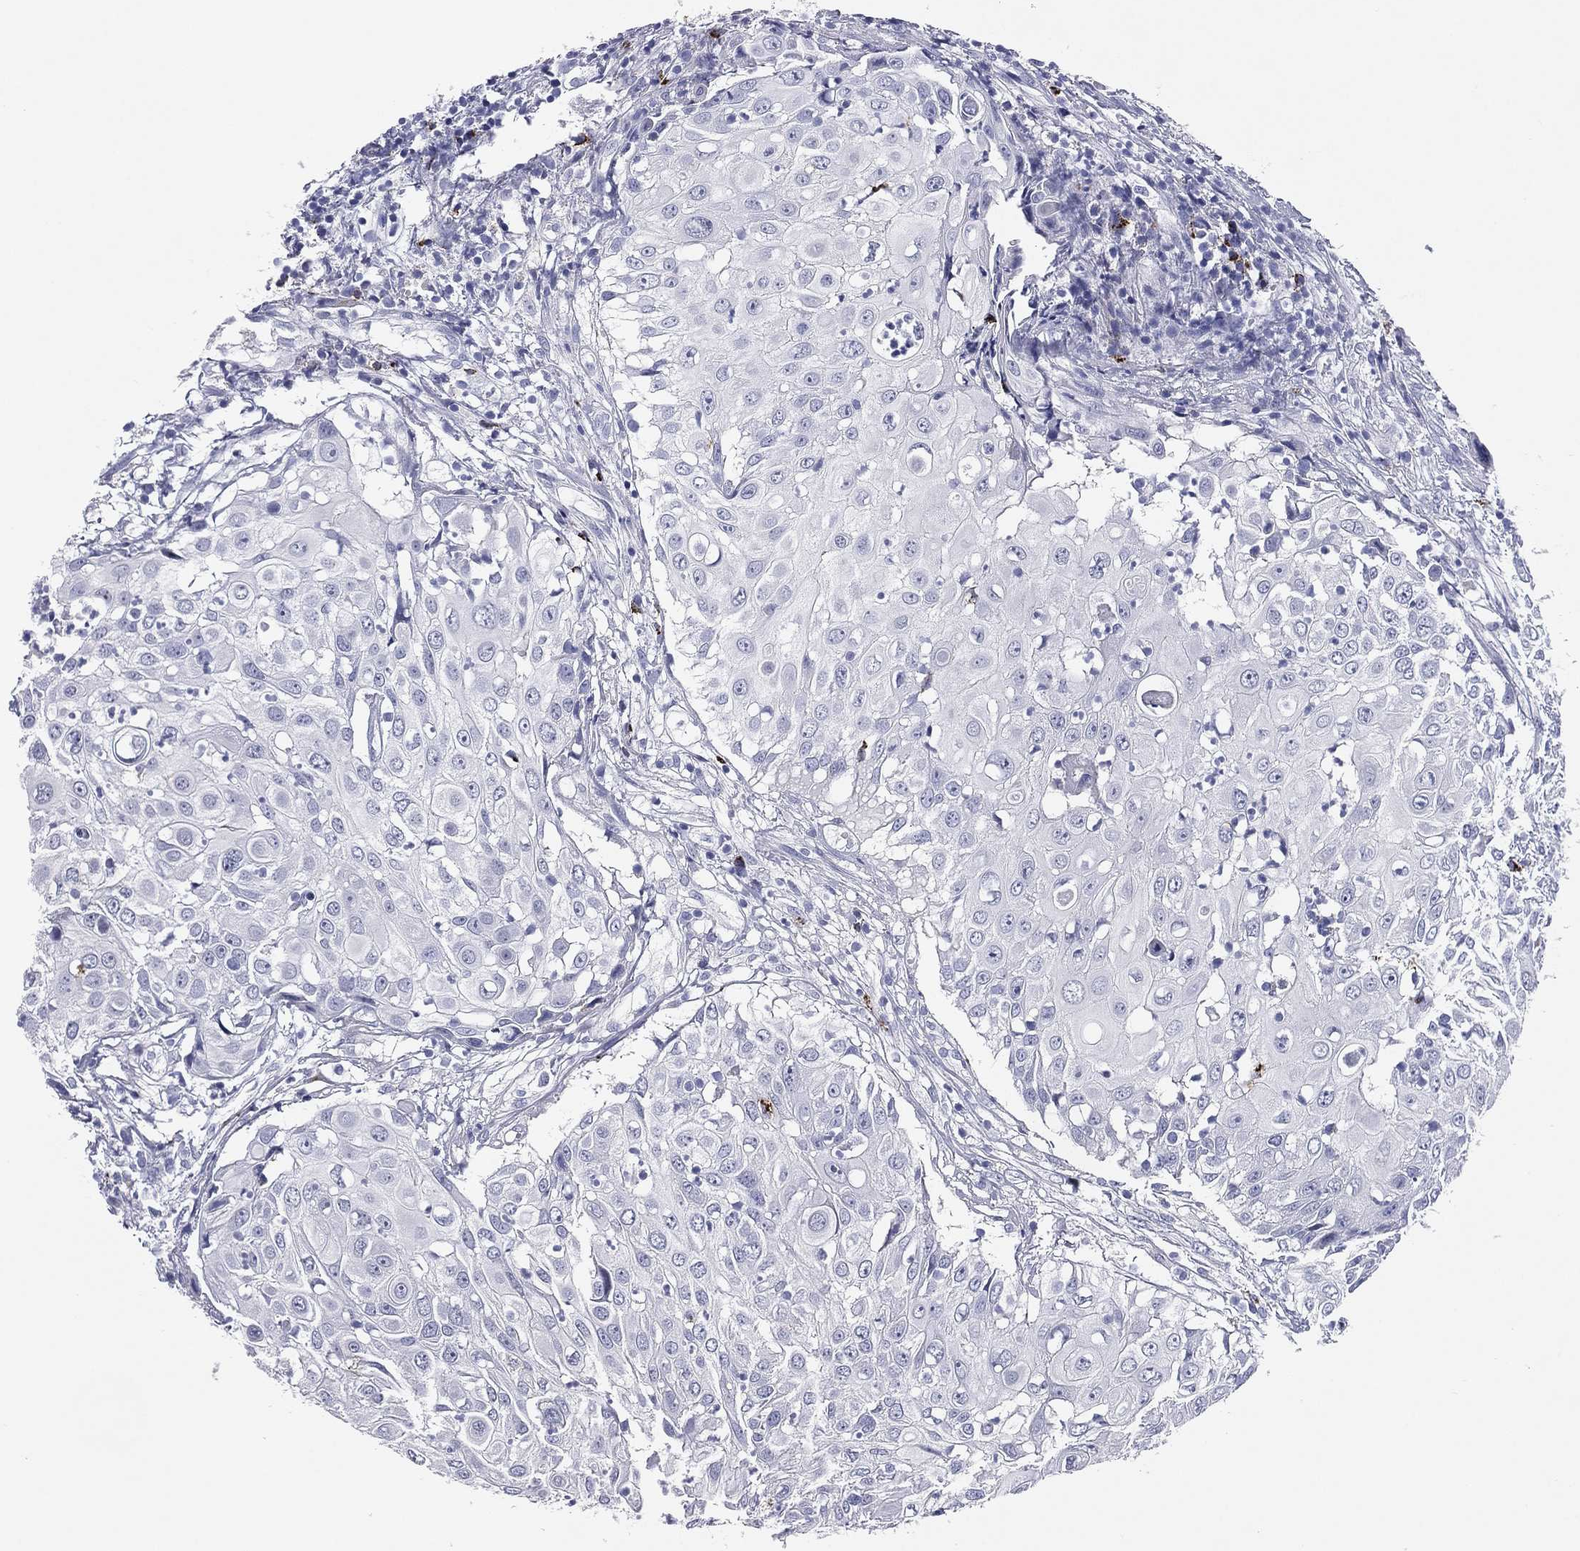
{"staining": {"intensity": "negative", "quantity": "none", "location": "none"}, "tissue": "urothelial cancer", "cell_type": "Tumor cells", "image_type": "cancer", "snomed": [{"axis": "morphology", "description": "Urothelial carcinoma, High grade"}, {"axis": "topography", "description": "Urinary bladder"}], "caption": "Protein analysis of urothelial cancer reveals no significant expression in tumor cells.", "gene": "HLA-DOA", "patient": {"sex": "female", "age": 79}}